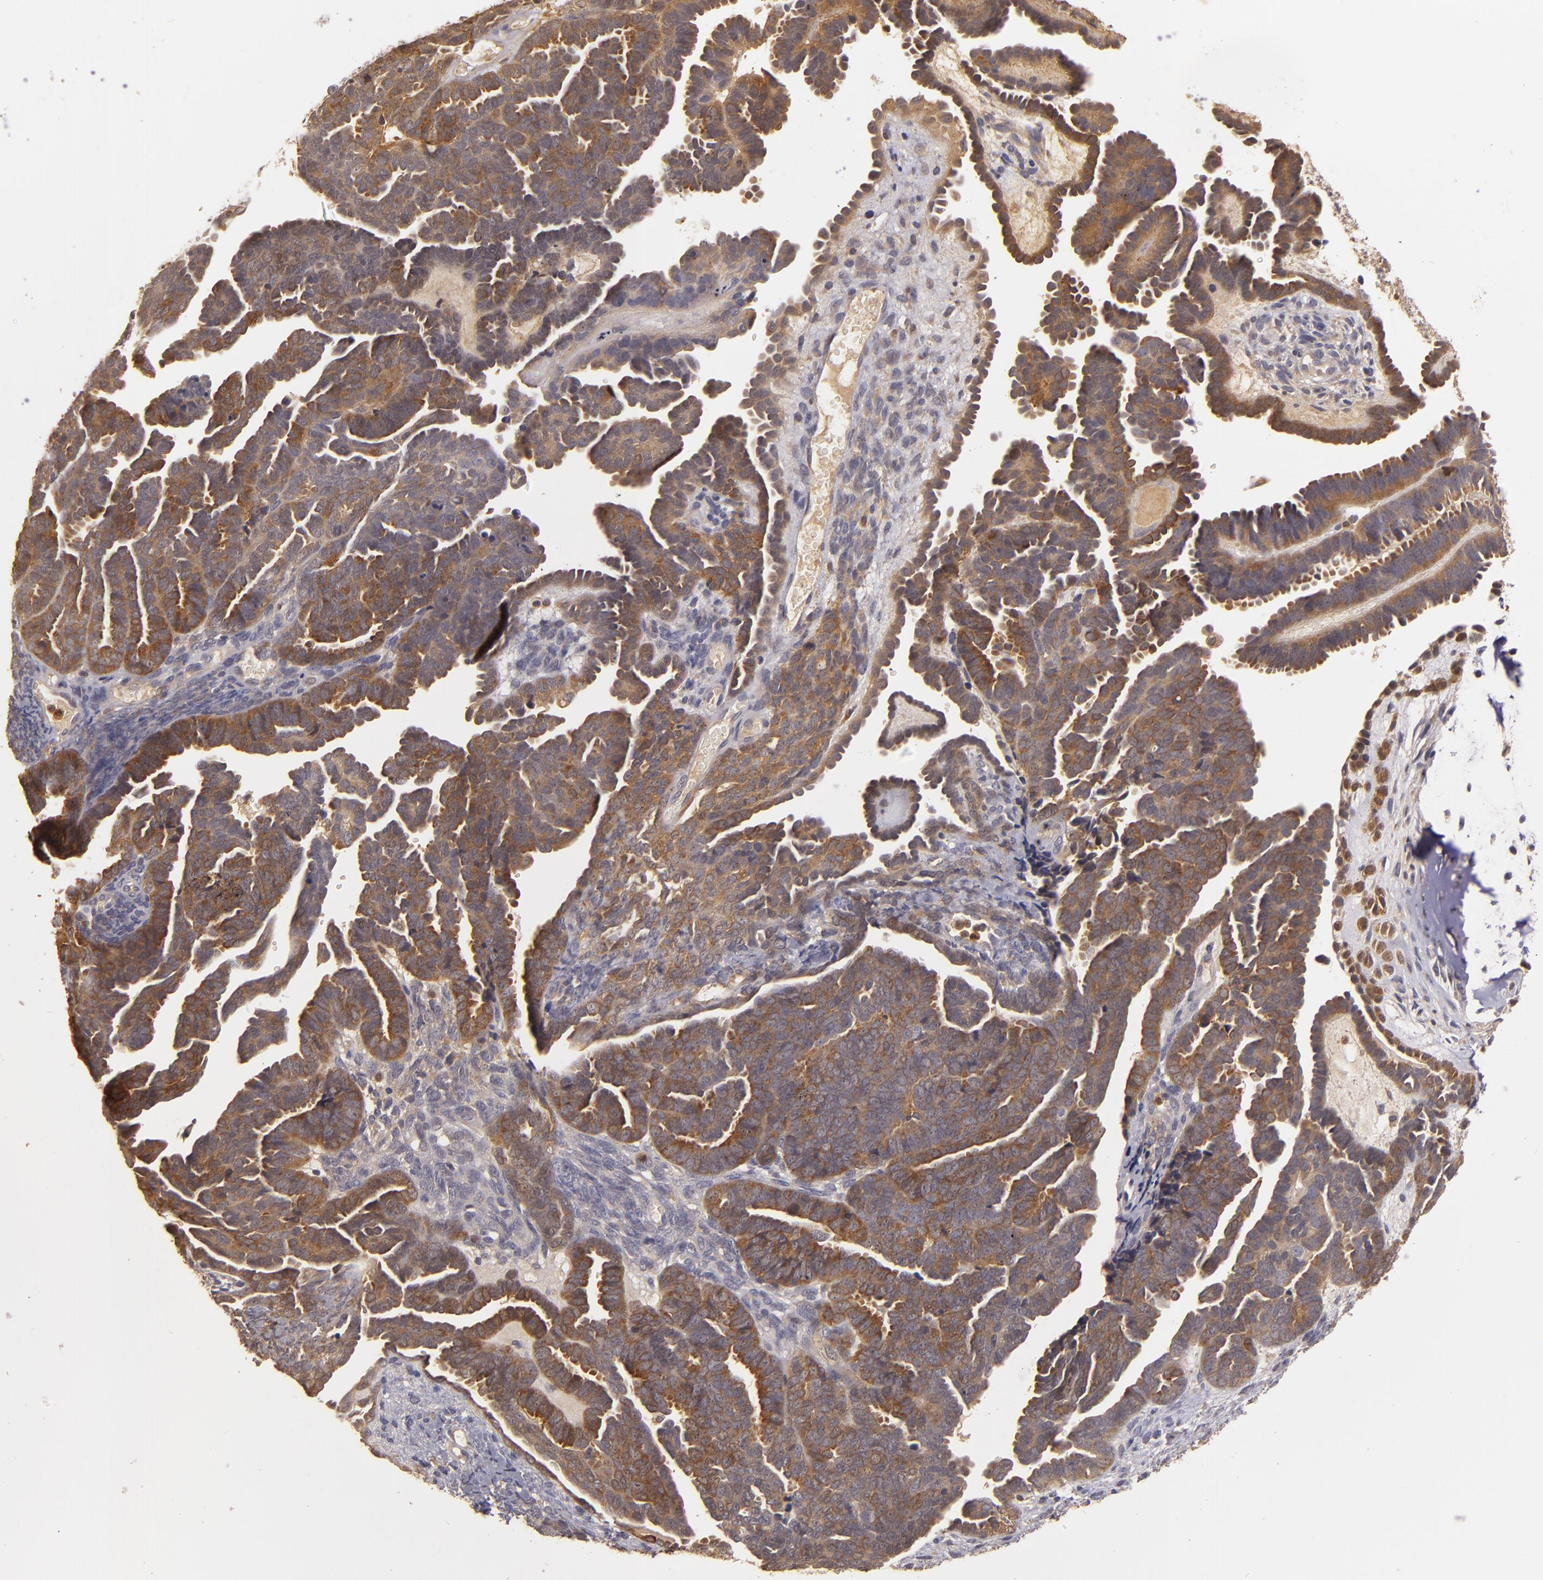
{"staining": {"intensity": "strong", "quantity": ">75%", "location": "cytoplasmic/membranous"}, "tissue": "endometrial cancer", "cell_type": "Tumor cells", "image_type": "cancer", "snomed": [{"axis": "morphology", "description": "Neoplasm, malignant, NOS"}, {"axis": "topography", "description": "Endometrium"}], "caption": "Immunohistochemistry (IHC) of endometrial cancer (malignant neoplasm) exhibits high levels of strong cytoplasmic/membranous expression in about >75% of tumor cells.", "gene": "PRKCD", "patient": {"sex": "female", "age": 74}}